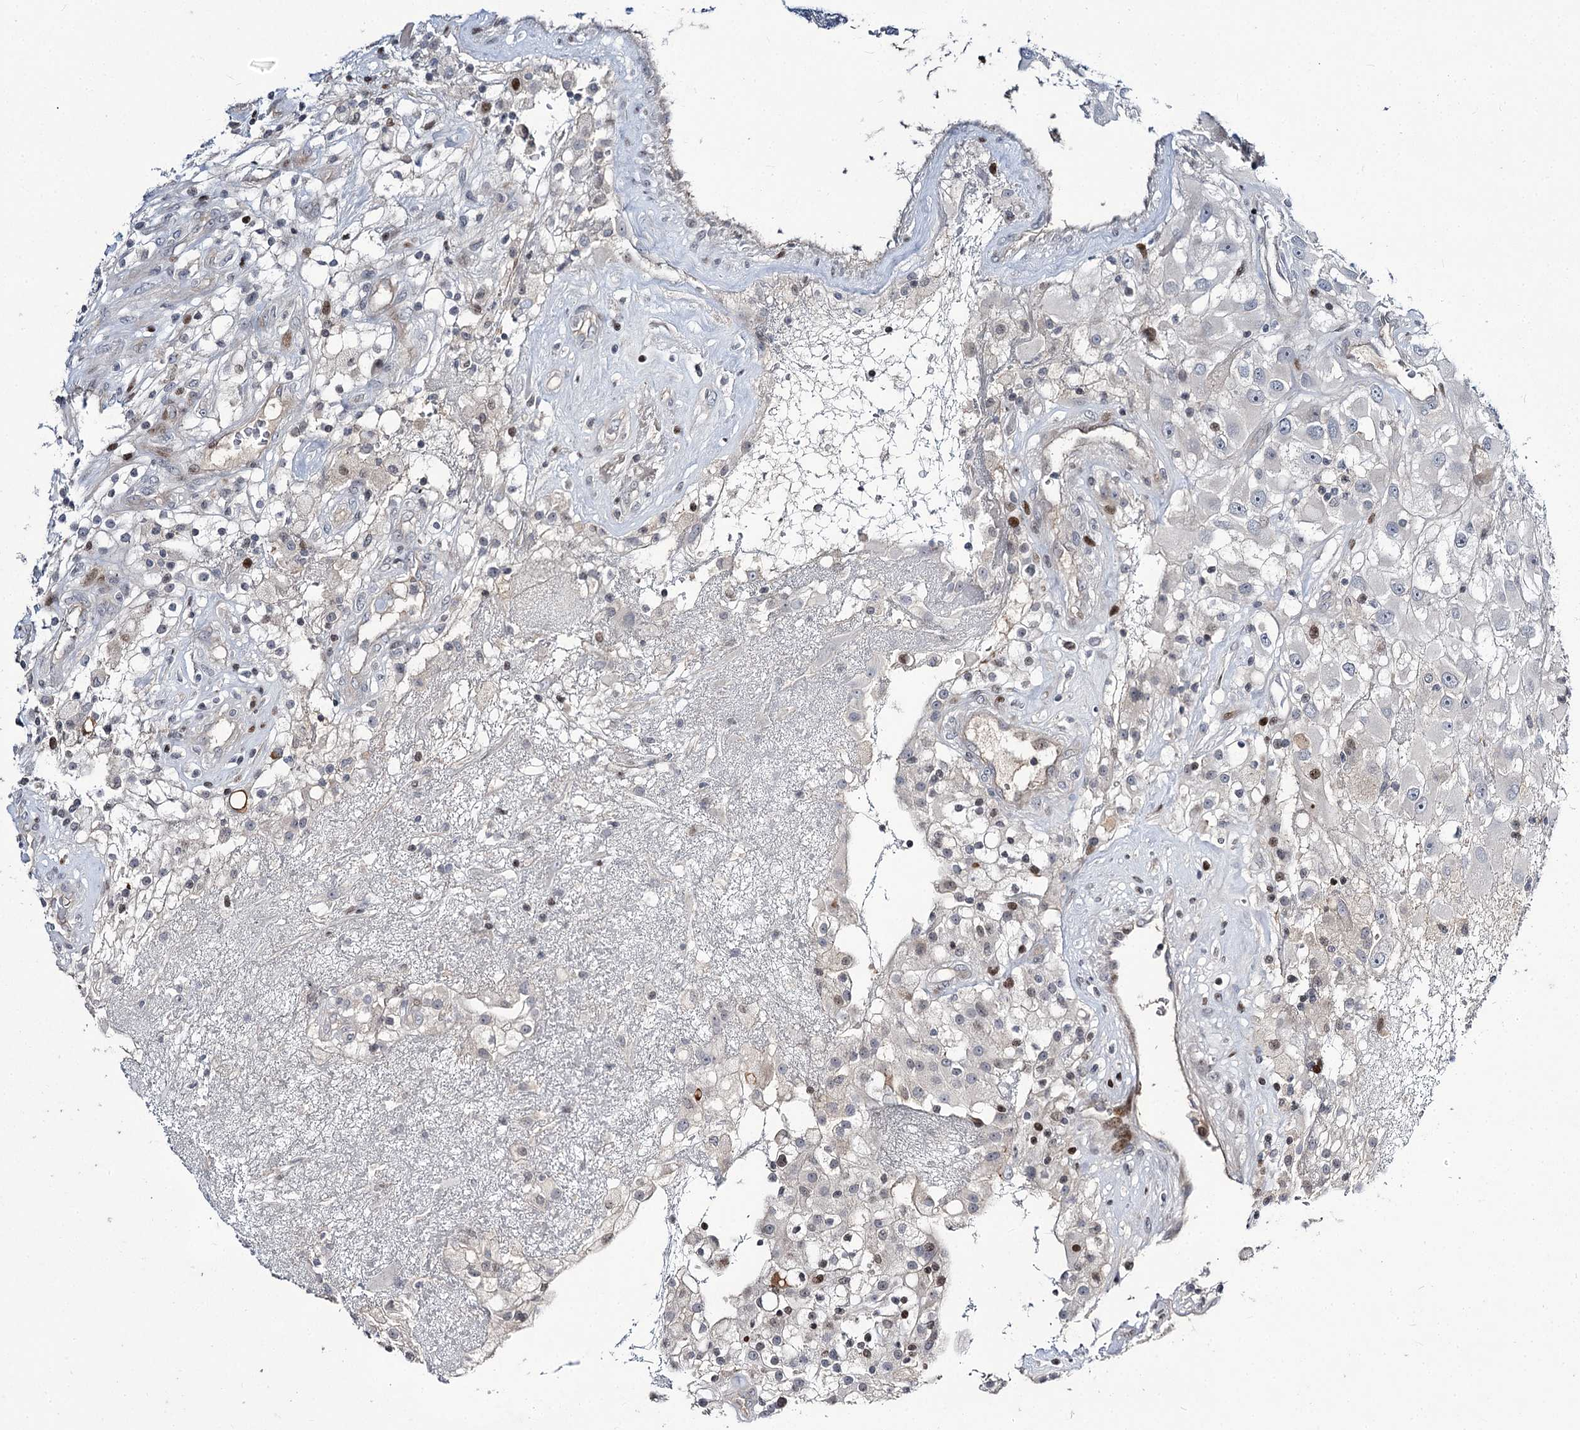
{"staining": {"intensity": "moderate", "quantity": "<25%", "location": "cytoplasmic/membranous"}, "tissue": "renal cancer", "cell_type": "Tumor cells", "image_type": "cancer", "snomed": [{"axis": "morphology", "description": "Adenocarcinoma, NOS"}, {"axis": "topography", "description": "Kidney"}], "caption": "This image displays renal cancer (adenocarcinoma) stained with IHC to label a protein in brown. The cytoplasmic/membranous of tumor cells show moderate positivity for the protein. Nuclei are counter-stained blue.", "gene": "ITFG2", "patient": {"sex": "female", "age": 52}}